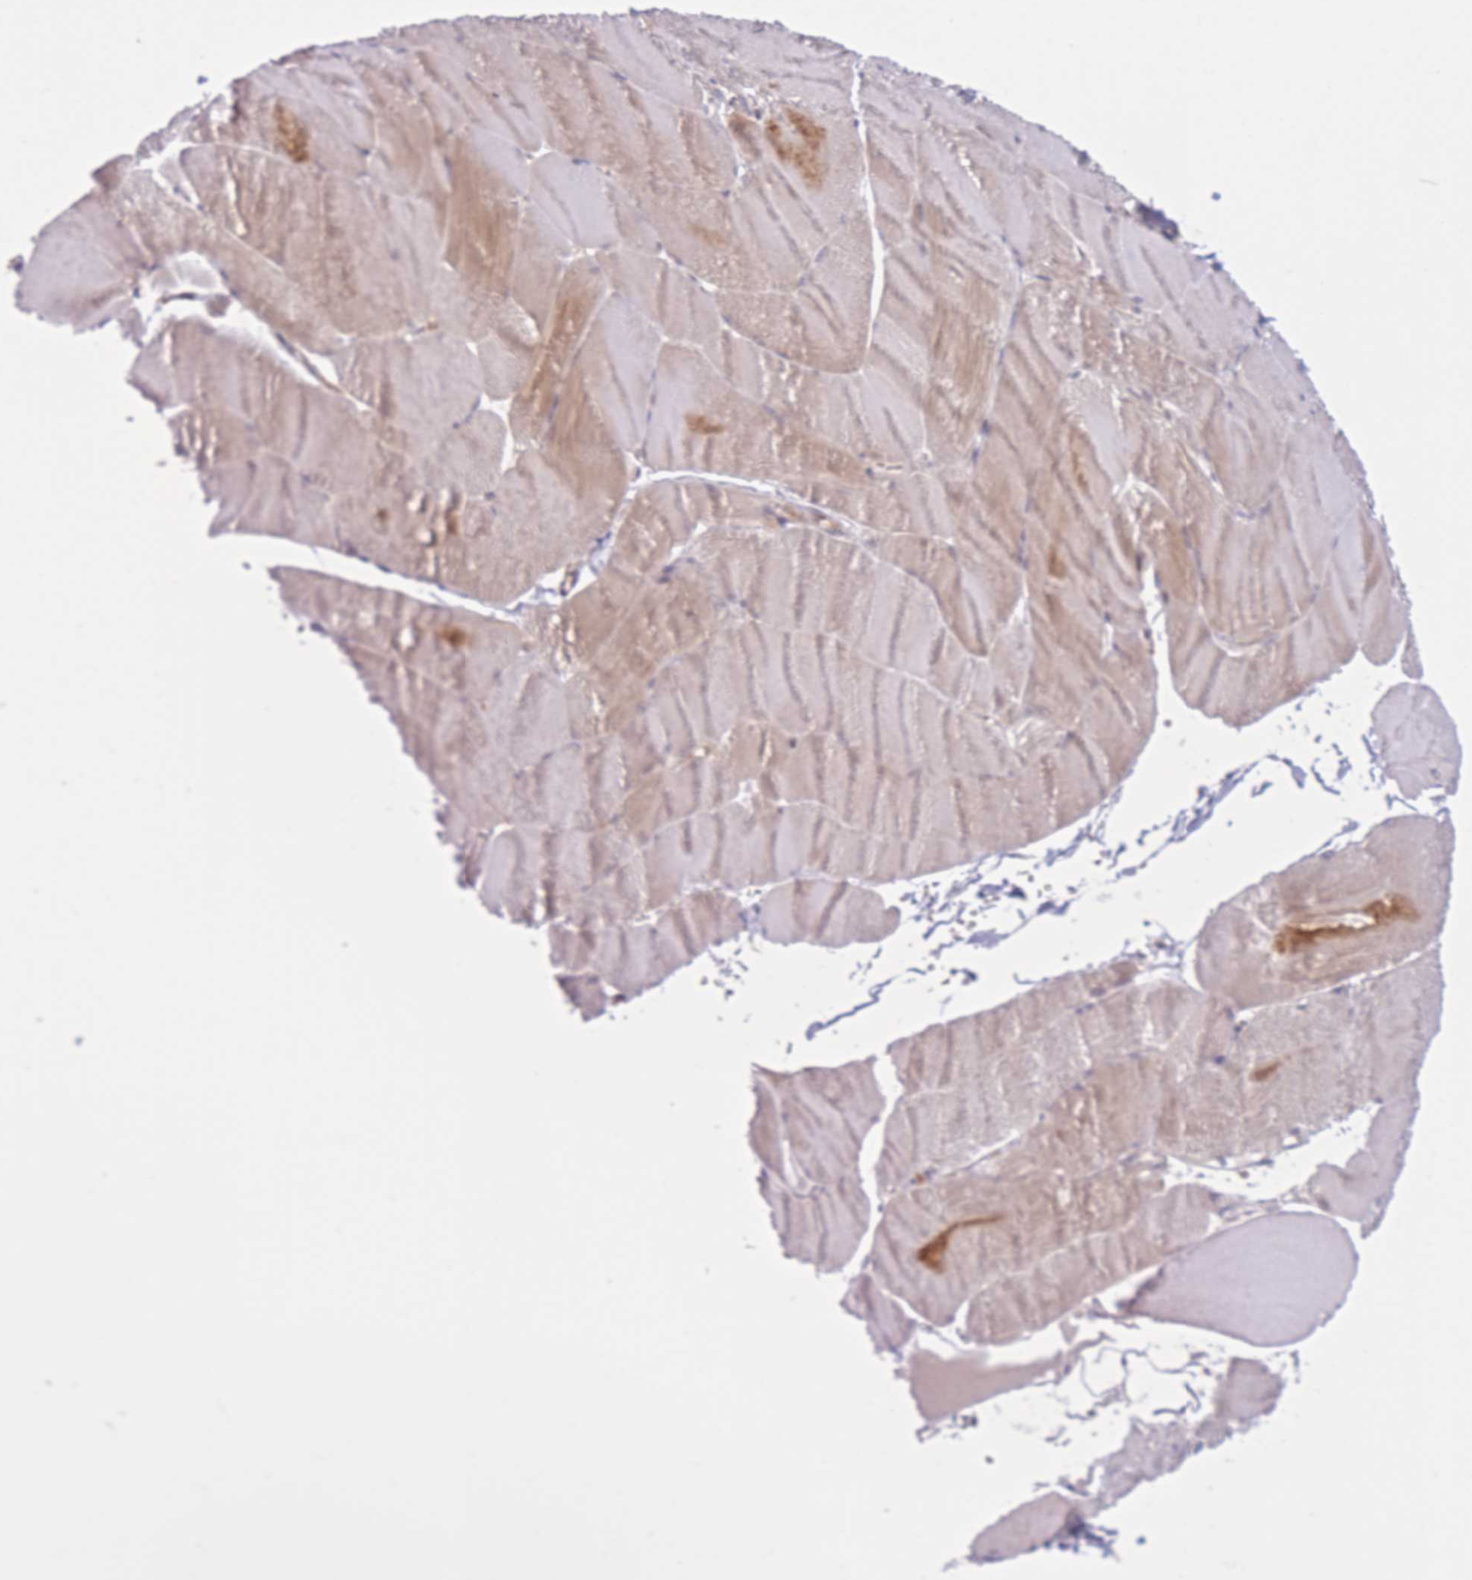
{"staining": {"intensity": "moderate", "quantity": "25%-75%", "location": "cytoplasmic/membranous"}, "tissue": "skeletal muscle", "cell_type": "Myocytes", "image_type": "normal", "snomed": [{"axis": "morphology", "description": "Normal tissue, NOS"}, {"axis": "morphology", "description": "Basal cell carcinoma"}, {"axis": "topography", "description": "Skeletal muscle"}], "caption": "IHC of normal human skeletal muscle demonstrates medium levels of moderate cytoplasmic/membranous positivity in approximately 25%-75% of myocytes.", "gene": "CDC25B", "patient": {"sex": "female", "age": 64}}